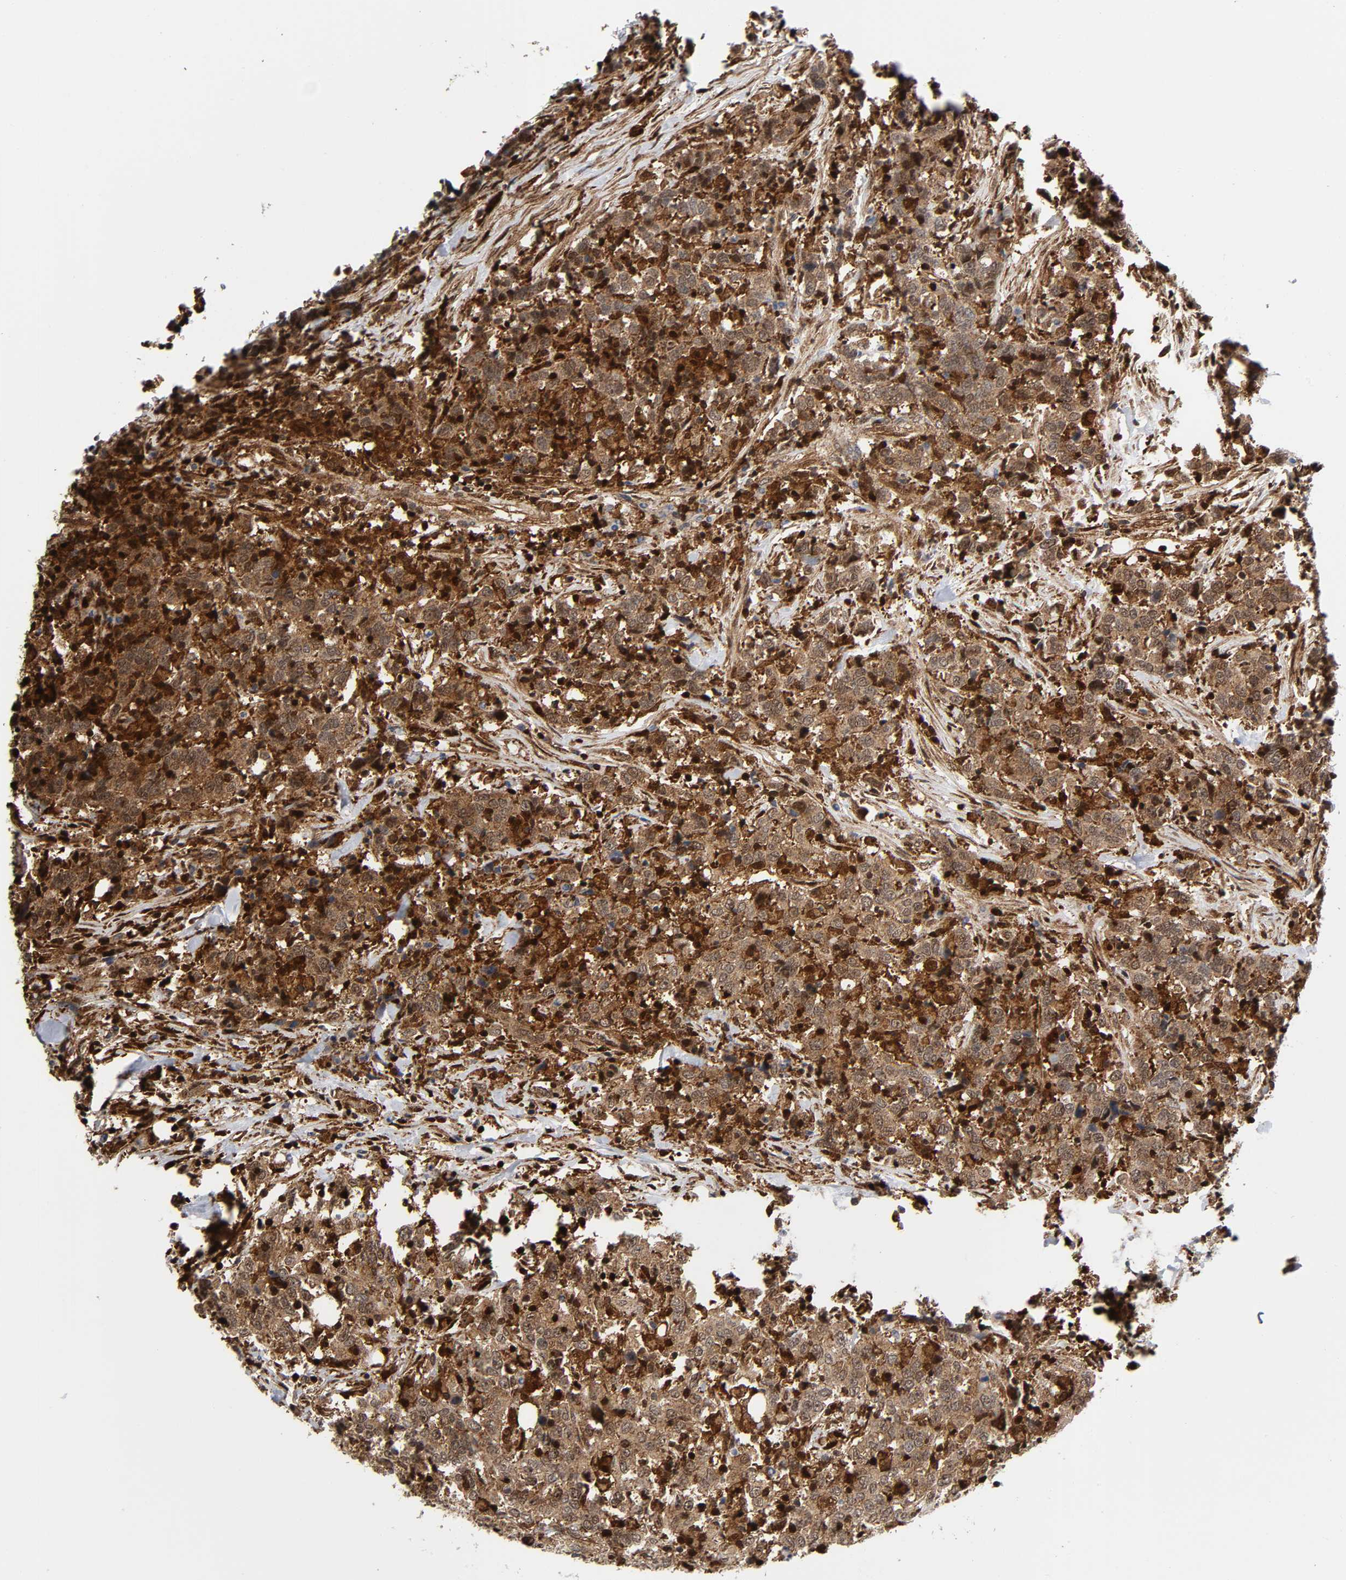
{"staining": {"intensity": "moderate", "quantity": ">75%", "location": "cytoplasmic/membranous"}, "tissue": "urothelial cancer", "cell_type": "Tumor cells", "image_type": "cancer", "snomed": [{"axis": "morphology", "description": "Urothelial carcinoma, High grade"}, {"axis": "topography", "description": "Urinary bladder"}], "caption": "This histopathology image demonstrates immunohistochemistry (IHC) staining of human high-grade urothelial carcinoma, with medium moderate cytoplasmic/membranous staining in about >75% of tumor cells.", "gene": "MAPK1", "patient": {"sex": "male", "age": 61}}